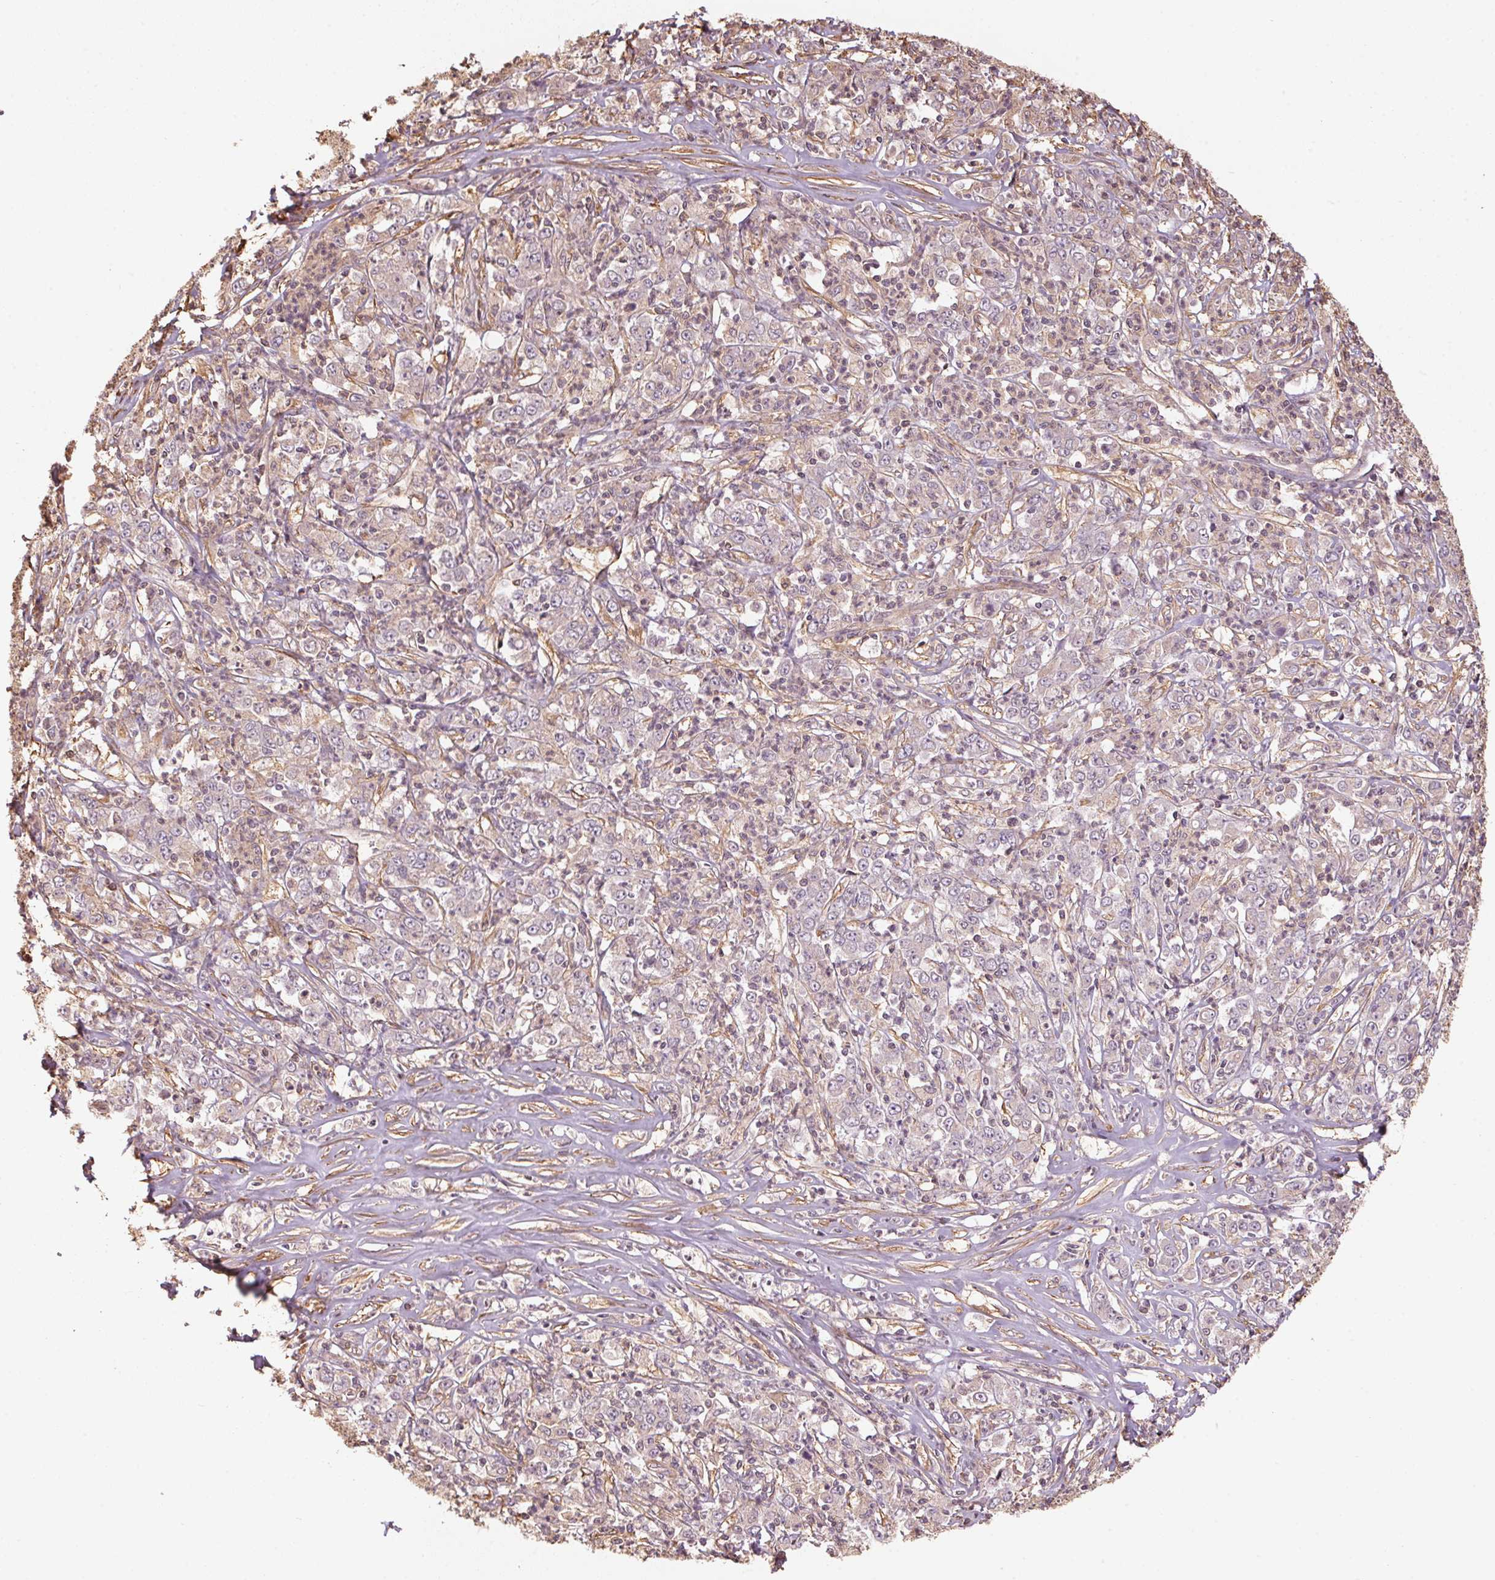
{"staining": {"intensity": "negative", "quantity": "none", "location": "none"}, "tissue": "stomach cancer", "cell_type": "Tumor cells", "image_type": "cancer", "snomed": [{"axis": "morphology", "description": "Adenocarcinoma, NOS"}, {"axis": "topography", "description": "Stomach, lower"}], "caption": "IHC micrograph of stomach cancer (adenocarcinoma) stained for a protein (brown), which reveals no staining in tumor cells. Nuclei are stained in blue.", "gene": "QDPR", "patient": {"sex": "female", "age": 71}}